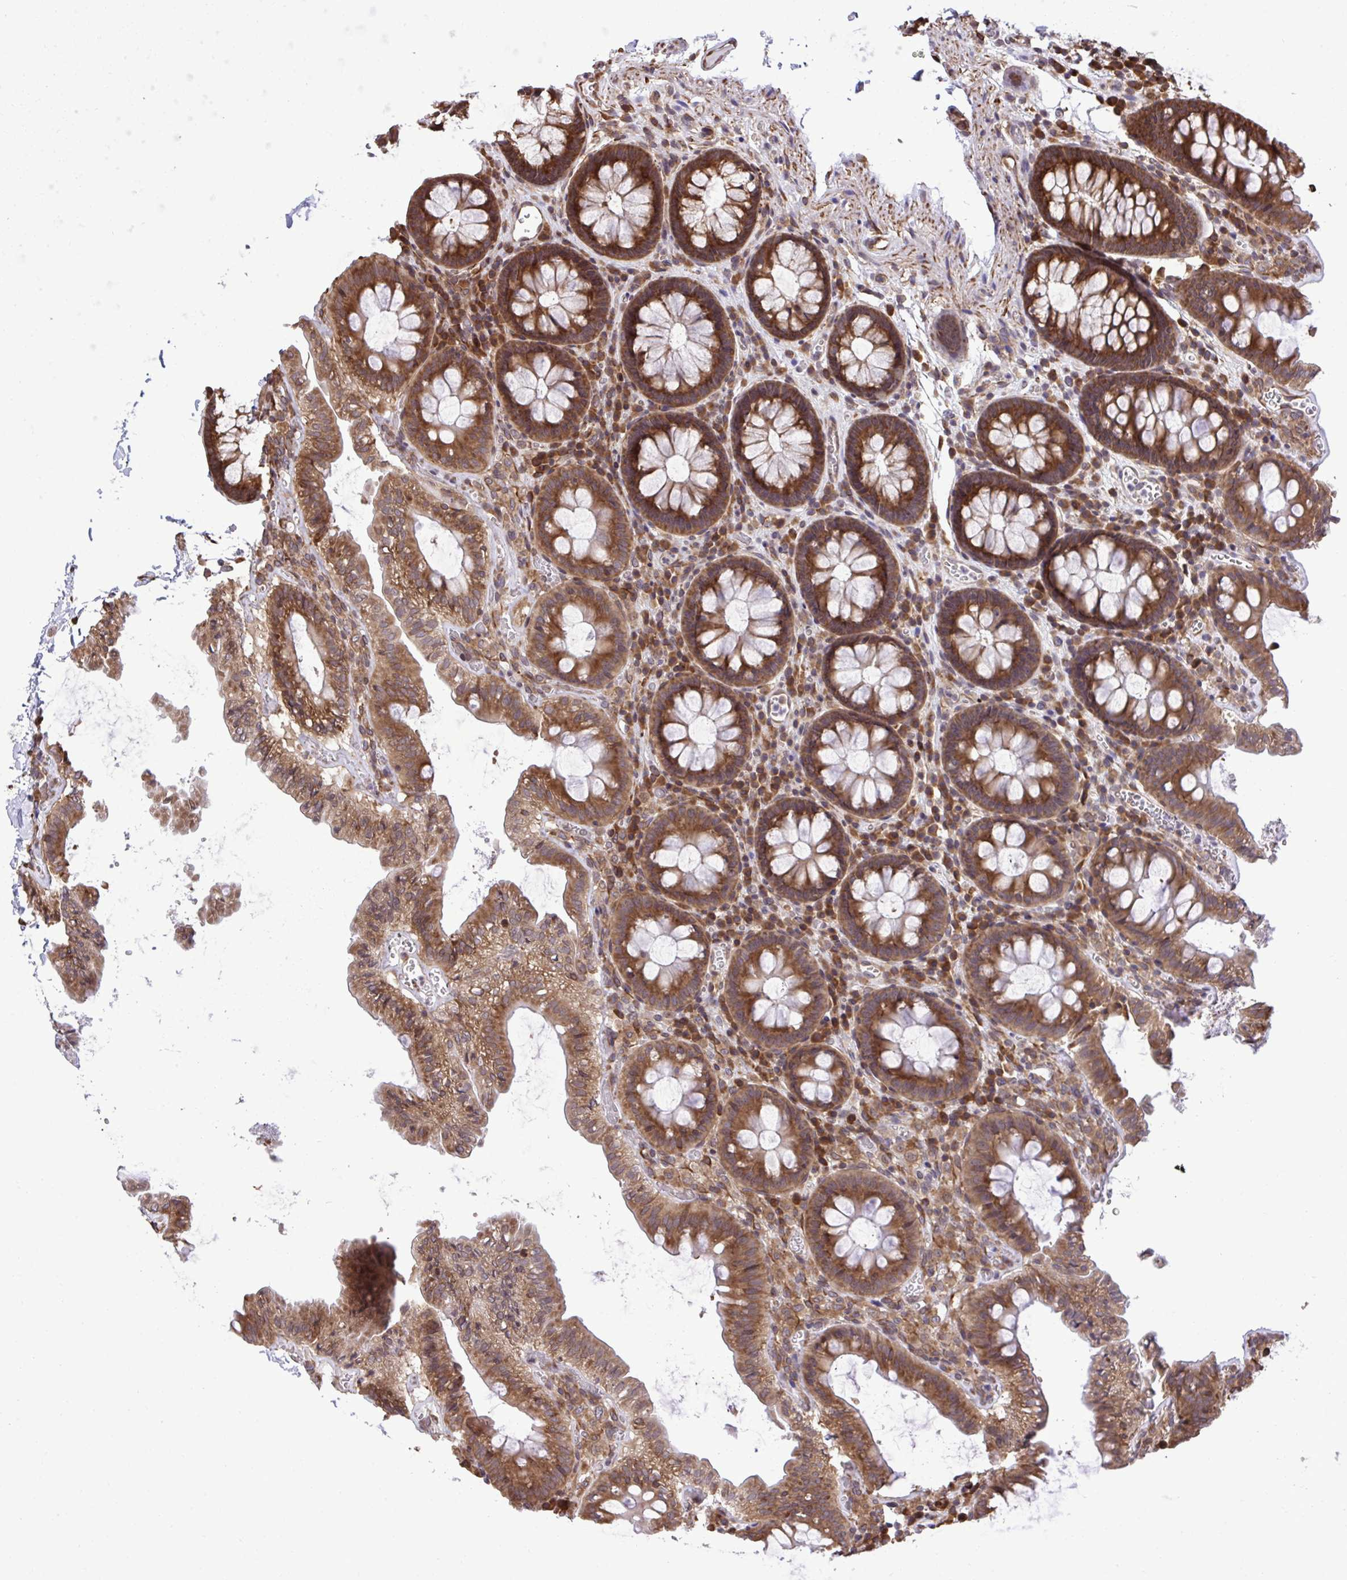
{"staining": {"intensity": "moderate", "quantity": ">75%", "location": "cytoplasmic/membranous"}, "tissue": "colon", "cell_type": "Endothelial cells", "image_type": "normal", "snomed": [{"axis": "morphology", "description": "Normal tissue, NOS"}, {"axis": "topography", "description": "Colon"}, {"axis": "topography", "description": "Peripheral nerve tissue"}], "caption": "Immunohistochemical staining of unremarkable colon displays medium levels of moderate cytoplasmic/membranous expression in about >75% of endothelial cells. (DAB (3,3'-diaminobenzidine) IHC, brown staining for protein, blue staining for nuclei).", "gene": "RPS15", "patient": {"sex": "male", "age": 84}}